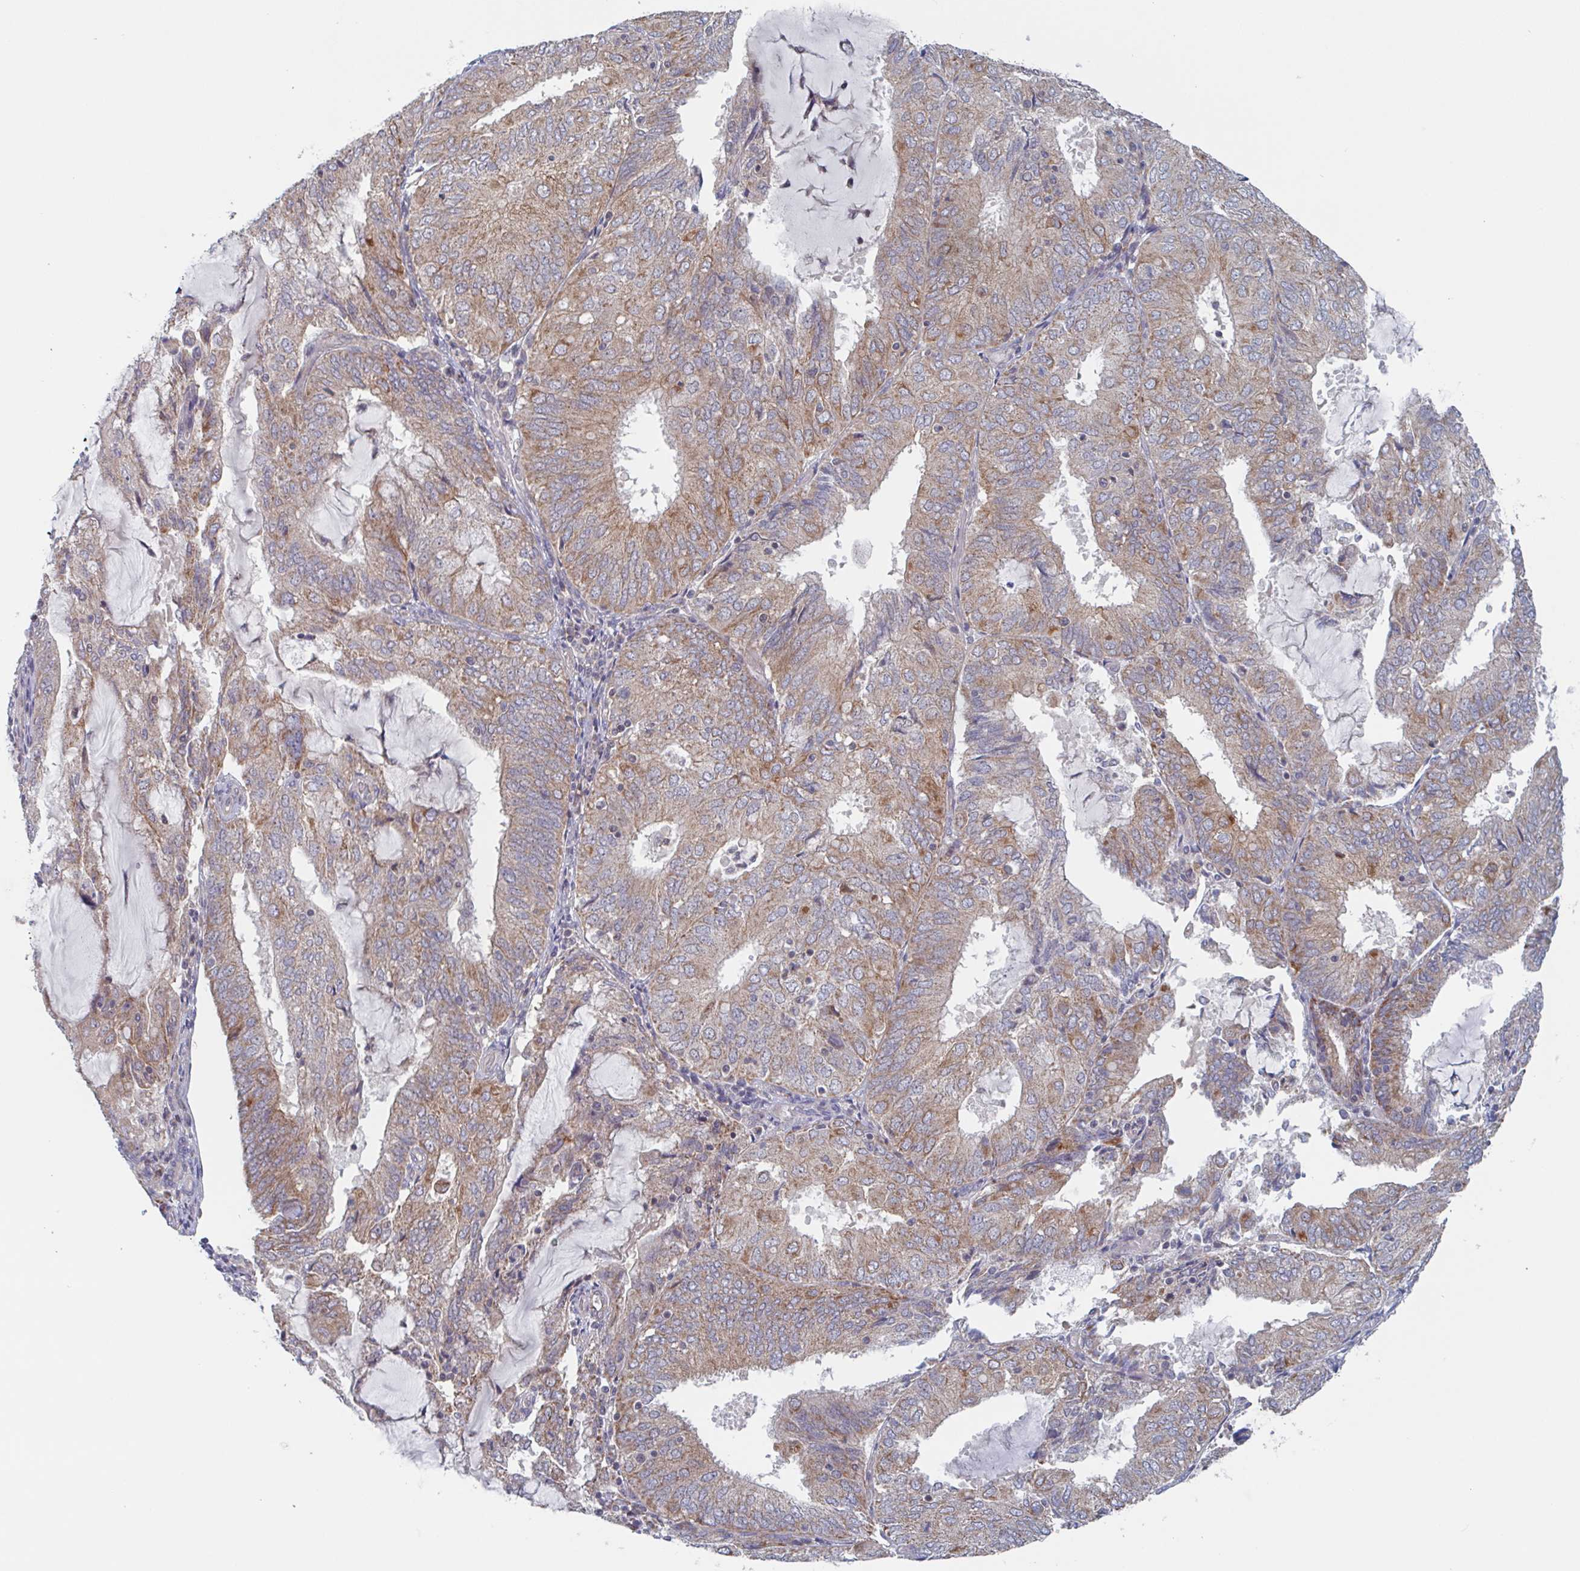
{"staining": {"intensity": "moderate", "quantity": ">75%", "location": "cytoplasmic/membranous"}, "tissue": "endometrial cancer", "cell_type": "Tumor cells", "image_type": "cancer", "snomed": [{"axis": "morphology", "description": "Adenocarcinoma, NOS"}, {"axis": "topography", "description": "Endometrium"}], "caption": "The histopathology image shows immunohistochemical staining of endometrial cancer (adenocarcinoma). There is moderate cytoplasmic/membranous staining is appreciated in approximately >75% of tumor cells. (IHC, brightfield microscopy, high magnification).", "gene": "SURF1", "patient": {"sex": "female", "age": 81}}